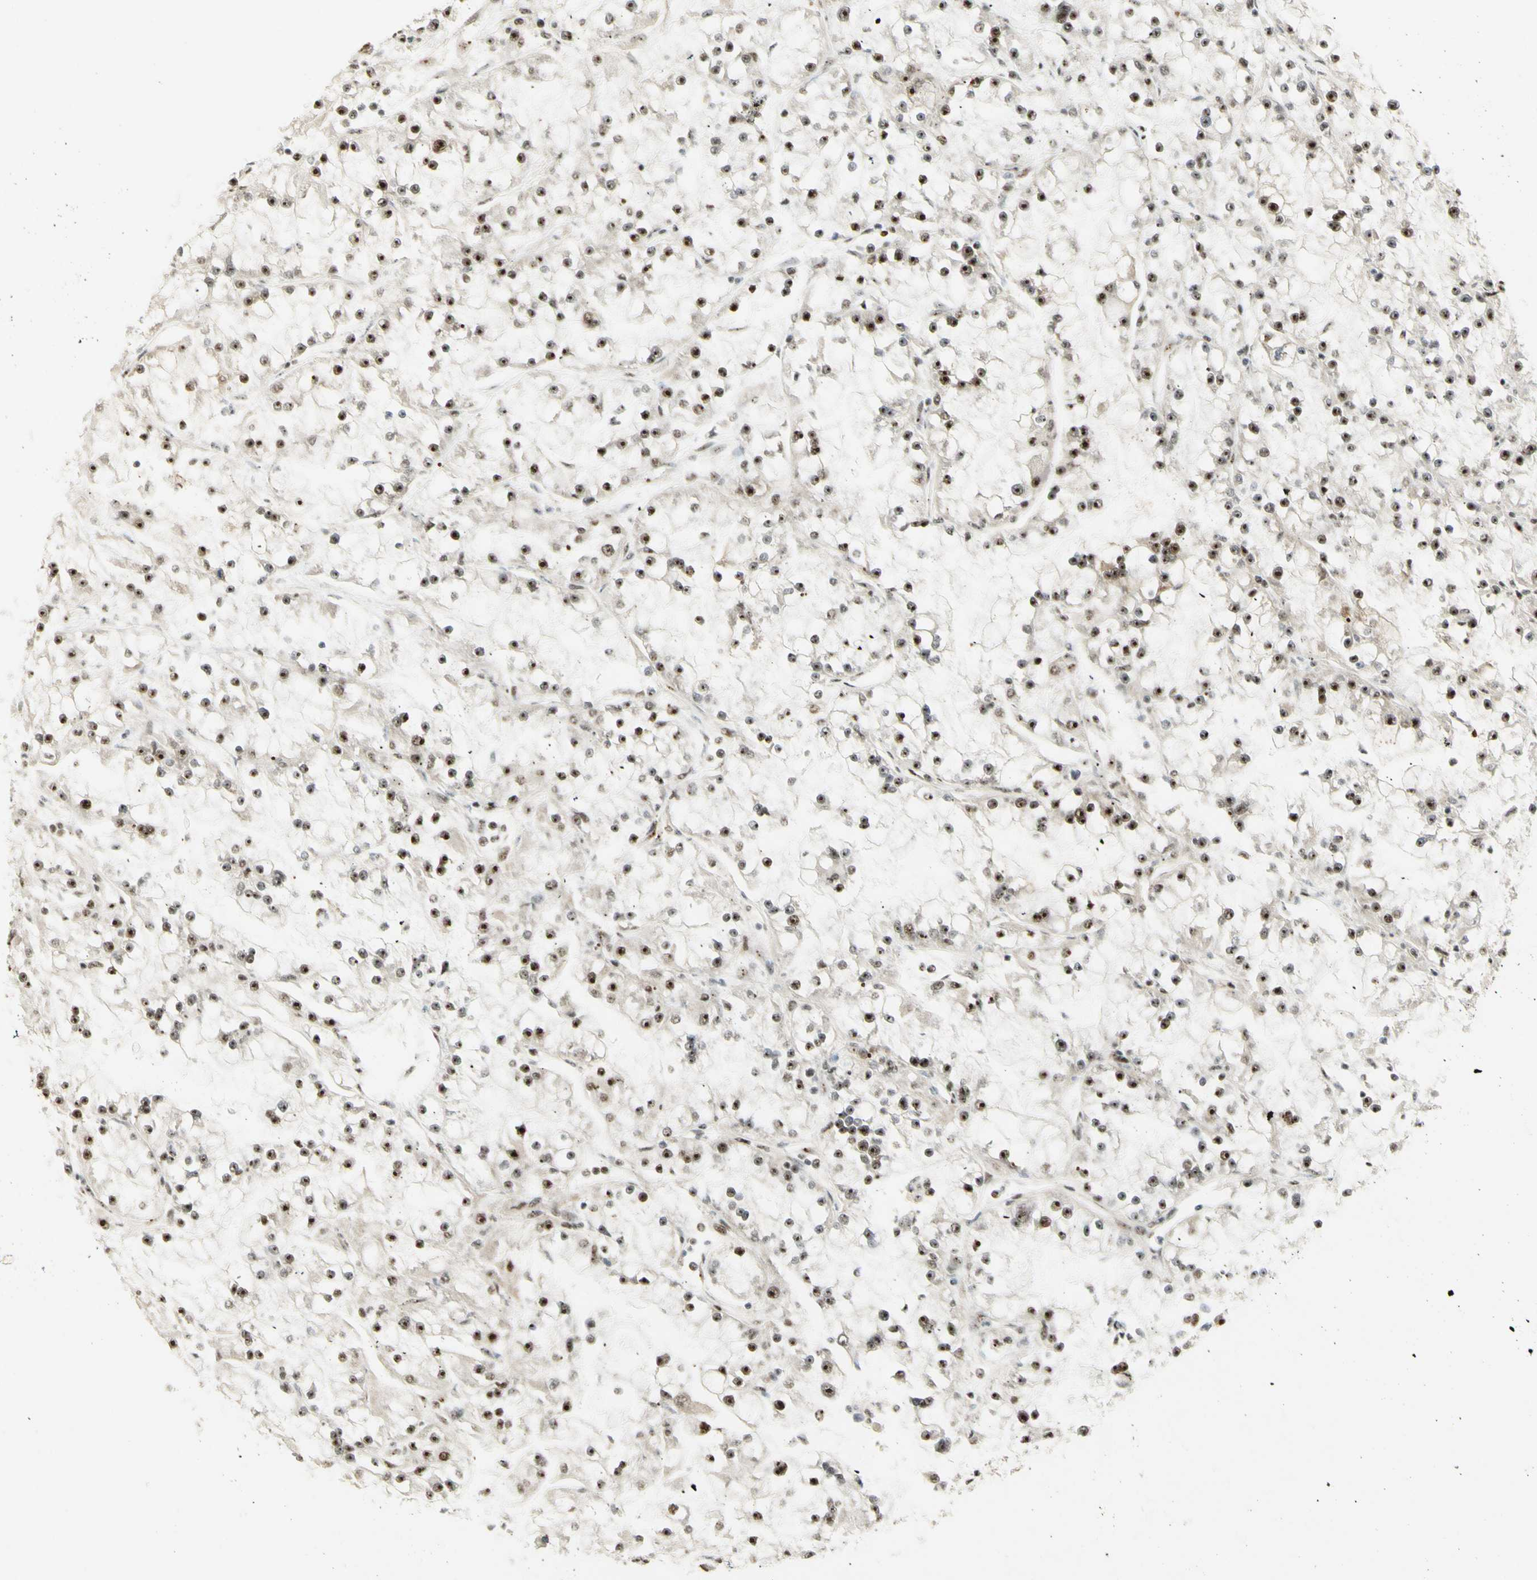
{"staining": {"intensity": "strong", "quantity": ">75%", "location": "nuclear"}, "tissue": "renal cancer", "cell_type": "Tumor cells", "image_type": "cancer", "snomed": [{"axis": "morphology", "description": "Adenocarcinoma, NOS"}, {"axis": "topography", "description": "Kidney"}], "caption": "Brown immunohistochemical staining in adenocarcinoma (renal) exhibits strong nuclear expression in approximately >75% of tumor cells. Using DAB (3,3'-diaminobenzidine) (brown) and hematoxylin (blue) stains, captured at high magnification using brightfield microscopy.", "gene": "DHX9", "patient": {"sex": "female", "age": 52}}